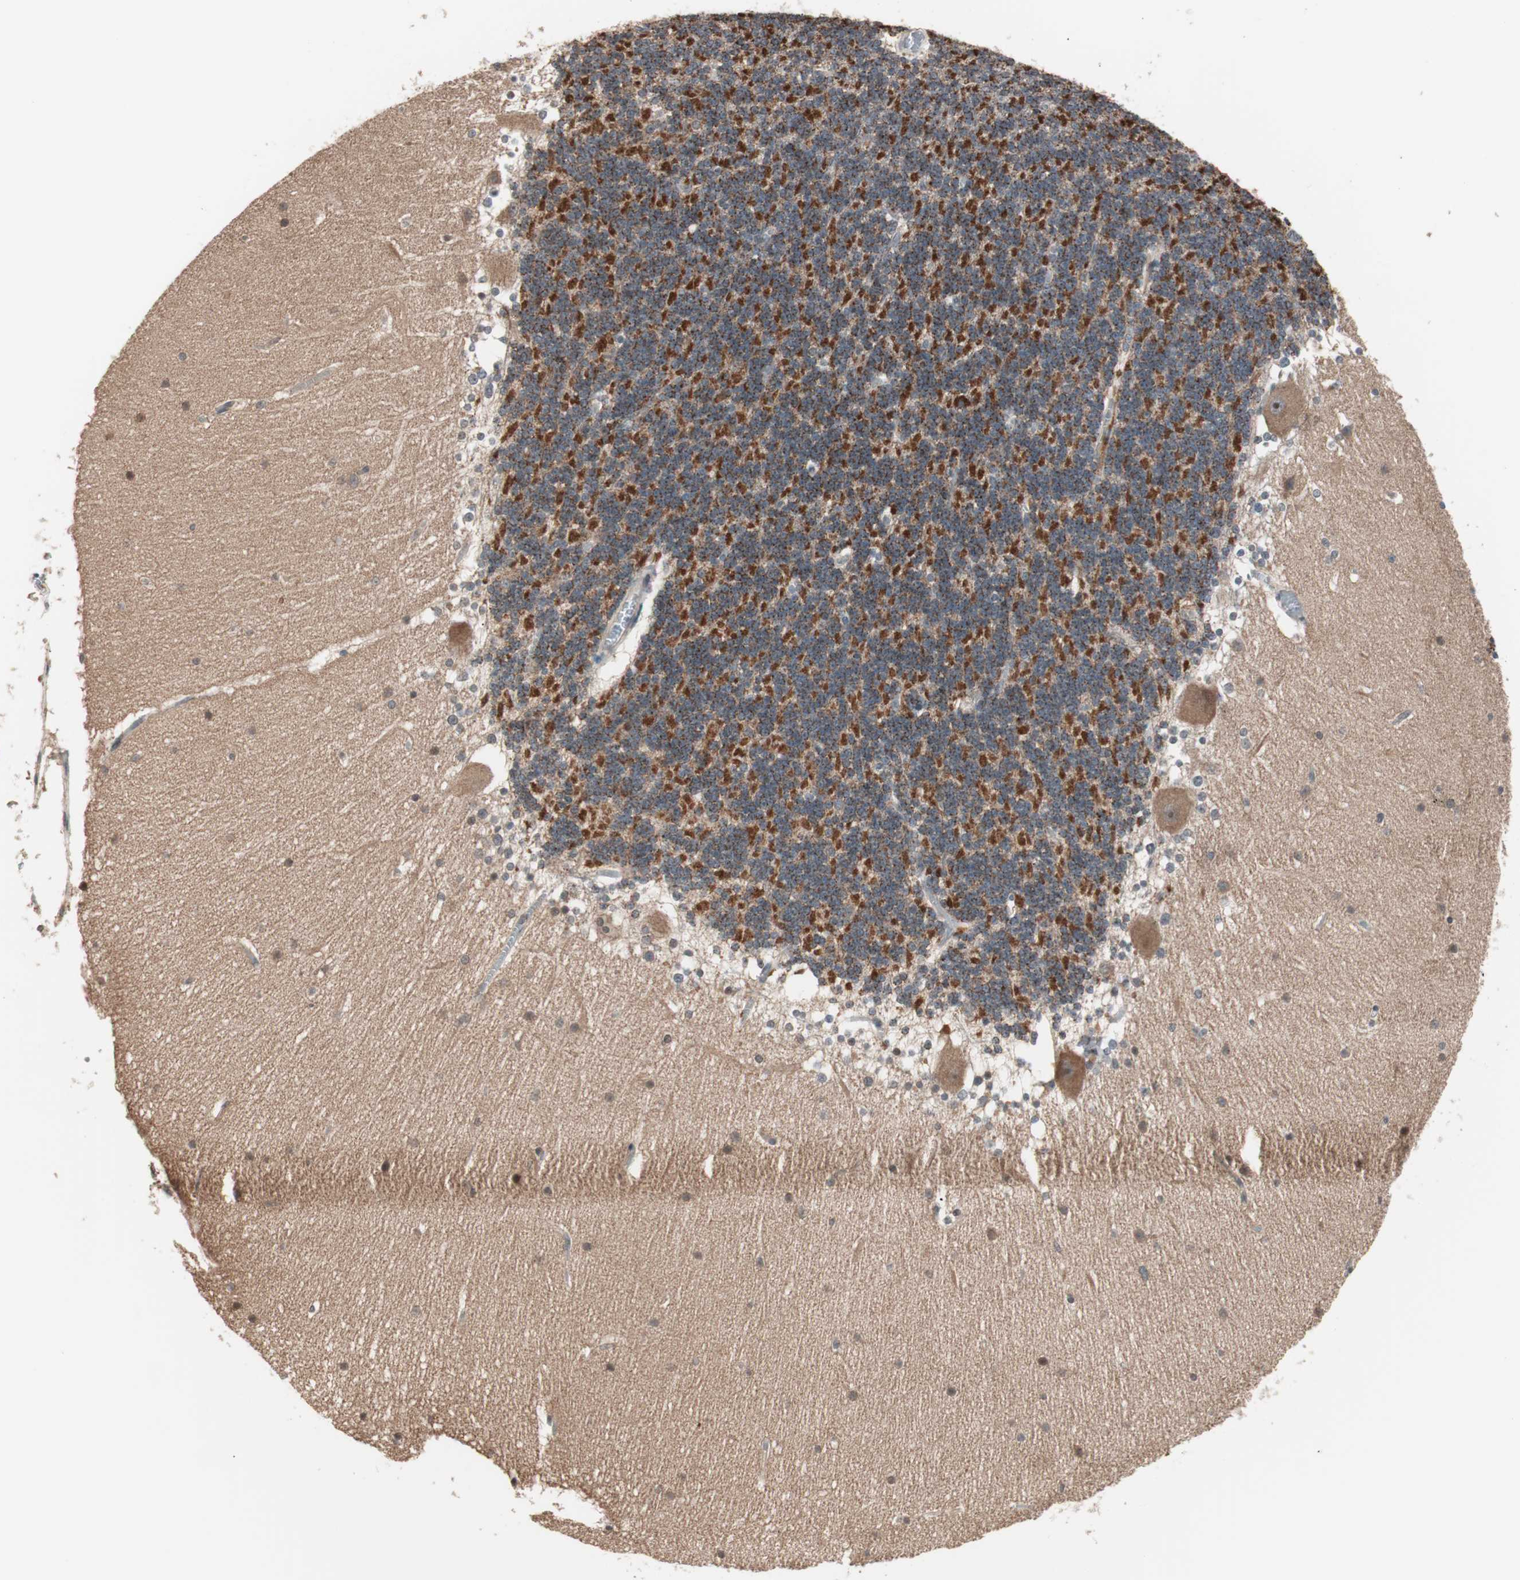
{"staining": {"intensity": "moderate", "quantity": ">75%", "location": "cytoplasmic/membranous"}, "tissue": "cerebellum", "cell_type": "Cells in granular layer", "image_type": "normal", "snomed": [{"axis": "morphology", "description": "Normal tissue, NOS"}, {"axis": "topography", "description": "Cerebellum"}], "caption": "Immunohistochemical staining of unremarkable cerebellum displays medium levels of moderate cytoplasmic/membranous staining in about >75% of cells in granular layer. (brown staining indicates protein expression, while blue staining denotes nuclei).", "gene": "FBXO5", "patient": {"sex": "female", "age": 19}}